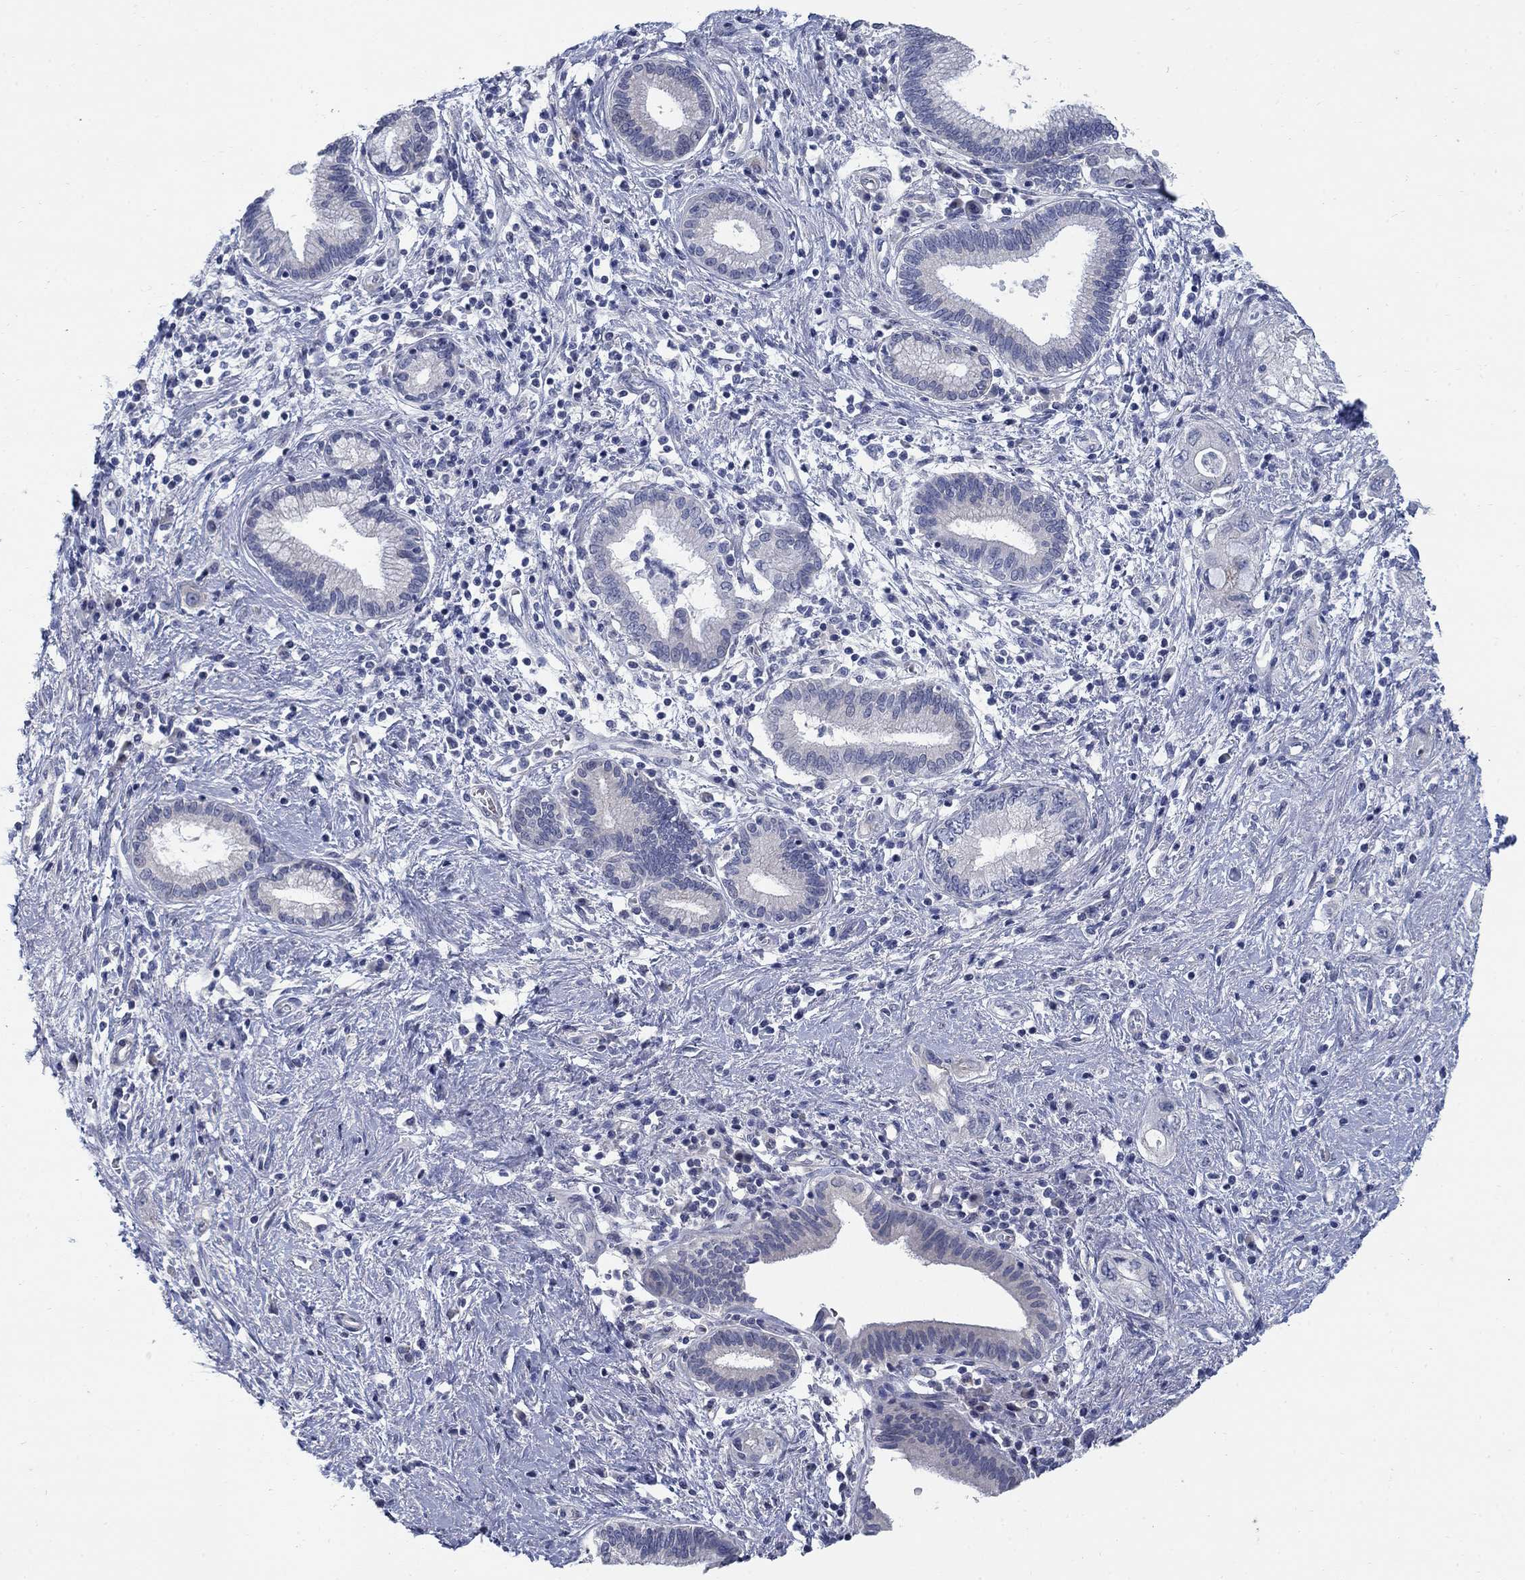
{"staining": {"intensity": "negative", "quantity": "none", "location": "none"}, "tissue": "pancreatic cancer", "cell_type": "Tumor cells", "image_type": "cancer", "snomed": [{"axis": "morphology", "description": "Adenocarcinoma, NOS"}, {"axis": "topography", "description": "Pancreas"}], "caption": "Immunohistochemistry of human pancreatic cancer (adenocarcinoma) demonstrates no staining in tumor cells.", "gene": "DNER", "patient": {"sex": "female", "age": 73}}